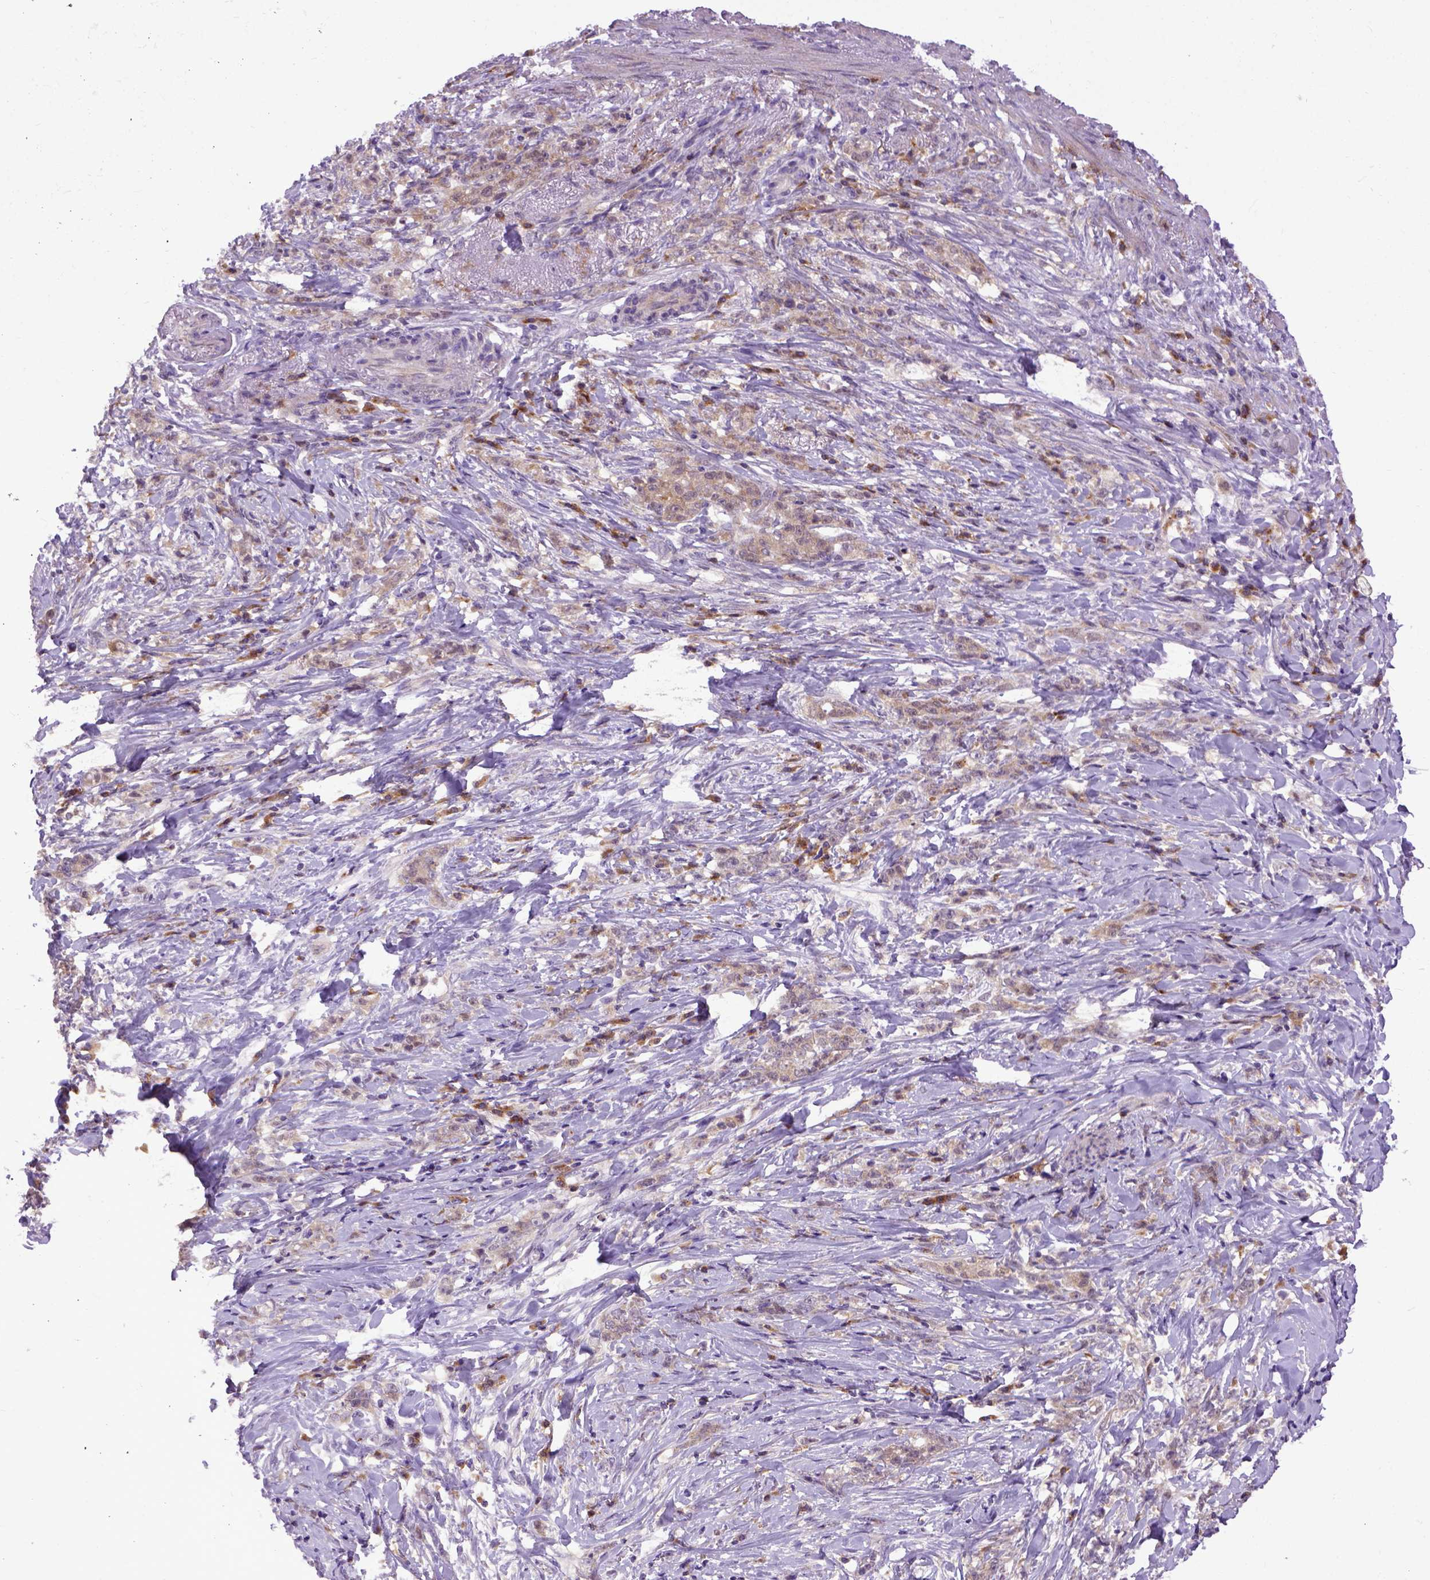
{"staining": {"intensity": "moderate", "quantity": ">75%", "location": "cytoplasmic/membranous"}, "tissue": "stomach cancer", "cell_type": "Tumor cells", "image_type": "cancer", "snomed": [{"axis": "morphology", "description": "Adenocarcinoma, NOS"}, {"axis": "topography", "description": "Stomach, lower"}], "caption": "Immunohistochemical staining of stomach adenocarcinoma displays moderate cytoplasmic/membranous protein staining in approximately >75% of tumor cells.", "gene": "CPNE1", "patient": {"sex": "male", "age": 88}}